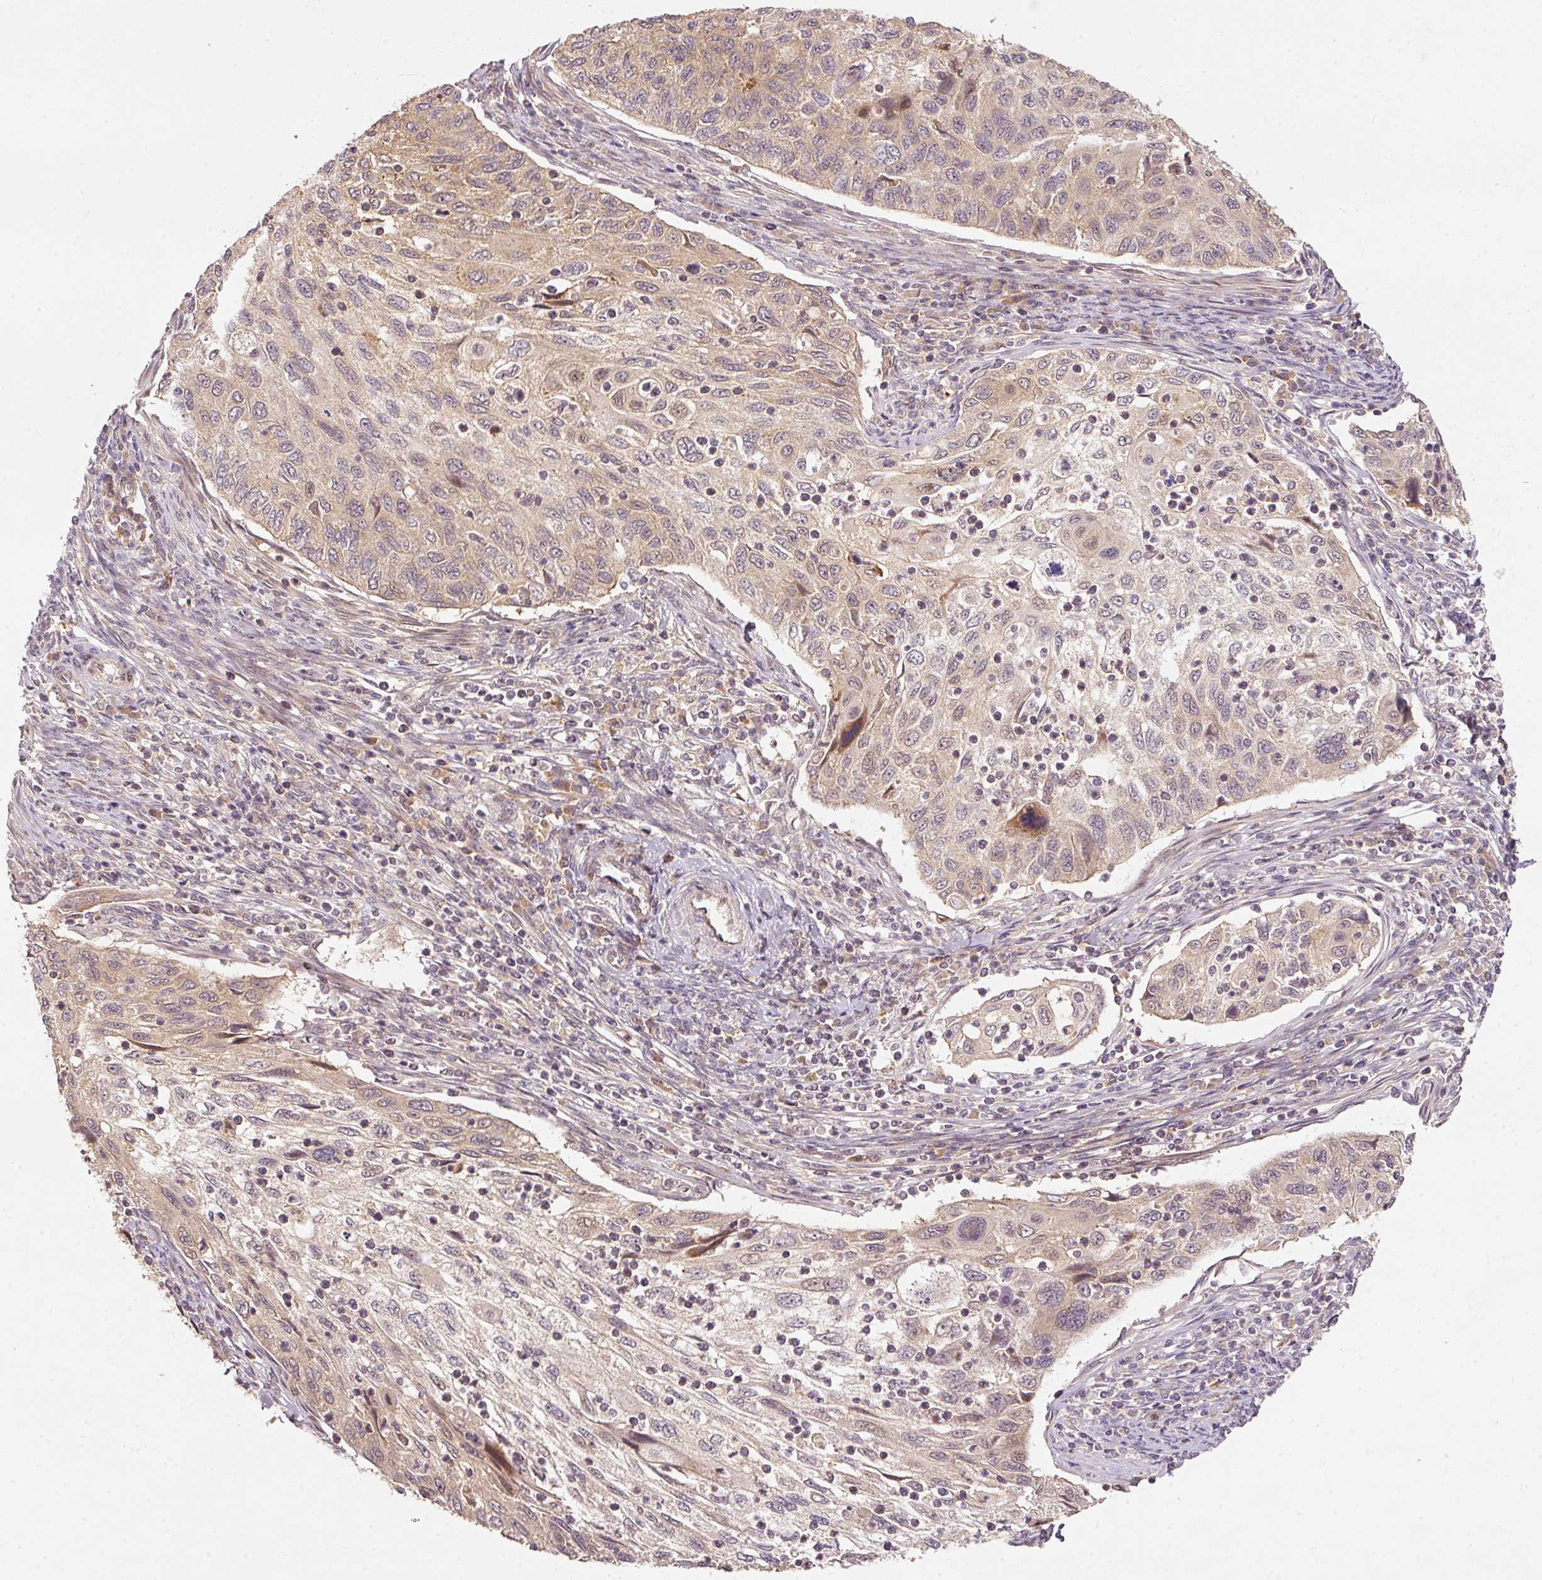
{"staining": {"intensity": "weak", "quantity": "25%-75%", "location": "cytoplasmic/membranous,nuclear"}, "tissue": "cervical cancer", "cell_type": "Tumor cells", "image_type": "cancer", "snomed": [{"axis": "morphology", "description": "Squamous cell carcinoma, NOS"}, {"axis": "topography", "description": "Cervix"}], "caption": "A micrograph showing weak cytoplasmic/membranous and nuclear expression in approximately 25%-75% of tumor cells in cervical squamous cell carcinoma, as visualized by brown immunohistochemical staining.", "gene": "PCDHB1", "patient": {"sex": "female", "age": 70}}